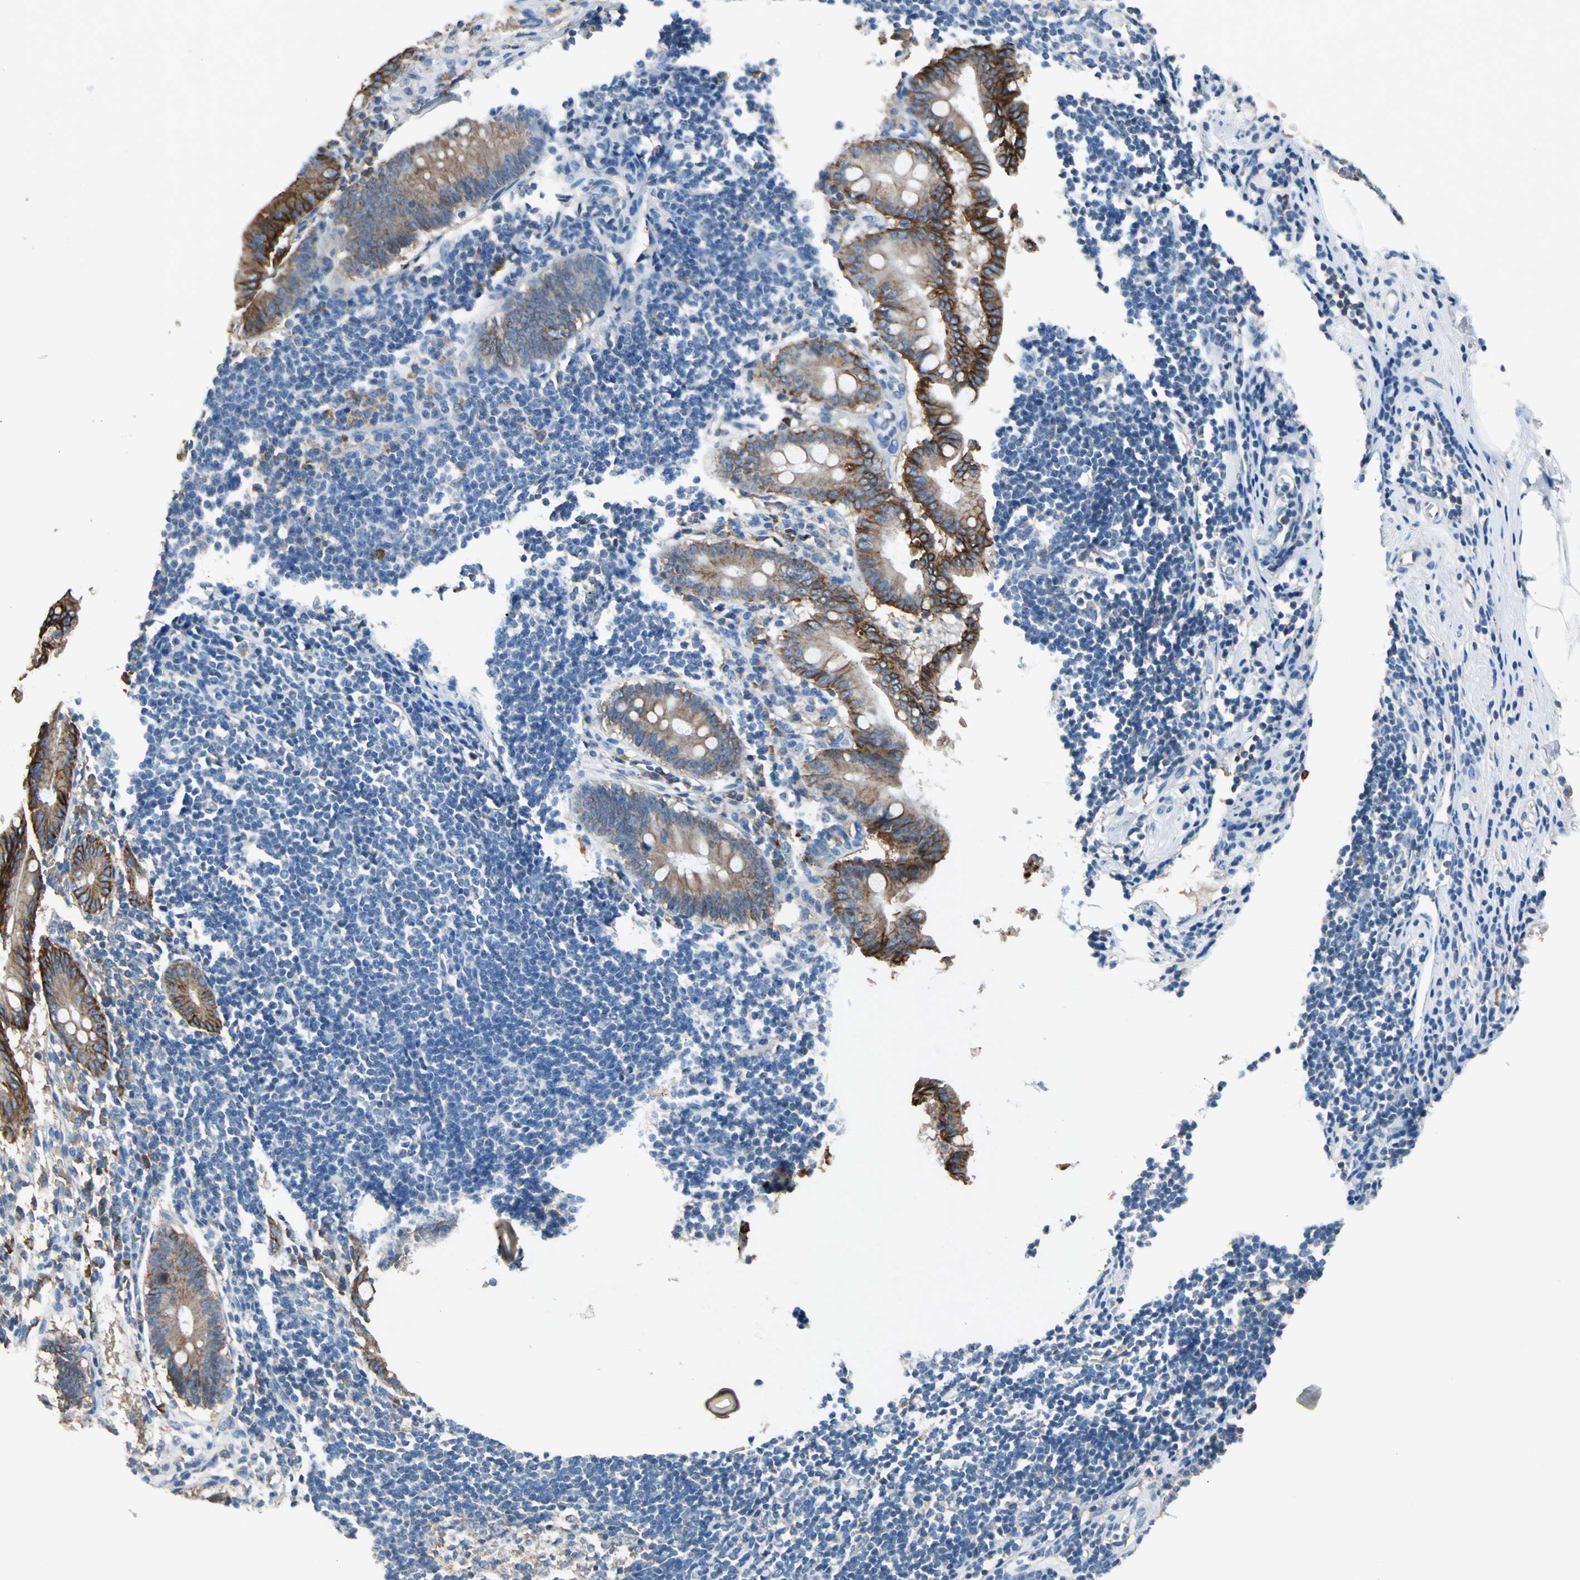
{"staining": {"intensity": "strong", "quantity": ">75%", "location": "cytoplasmic/membranous"}, "tissue": "appendix", "cell_type": "Glandular cells", "image_type": "normal", "snomed": [{"axis": "morphology", "description": "Normal tissue, NOS"}, {"axis": "topography", "description": "Appendix"}], "caption": "High-magnification brightfield microscopy of benign appendix stained with DAB (3,3'-diaminobenzidine) (brown) and counterstained with hematoxylin (blue). glandular cells exhibit strong cytoplasmic/membranous expression is appreciated in approximately>75% of cells. The protein of interest is stained brown, and the nuclei are stained in blue (DAB IHC with brightfield microscopy, high magnification).", "gene": "HEPH", "patient": {"sex": "female", "age": 50}}